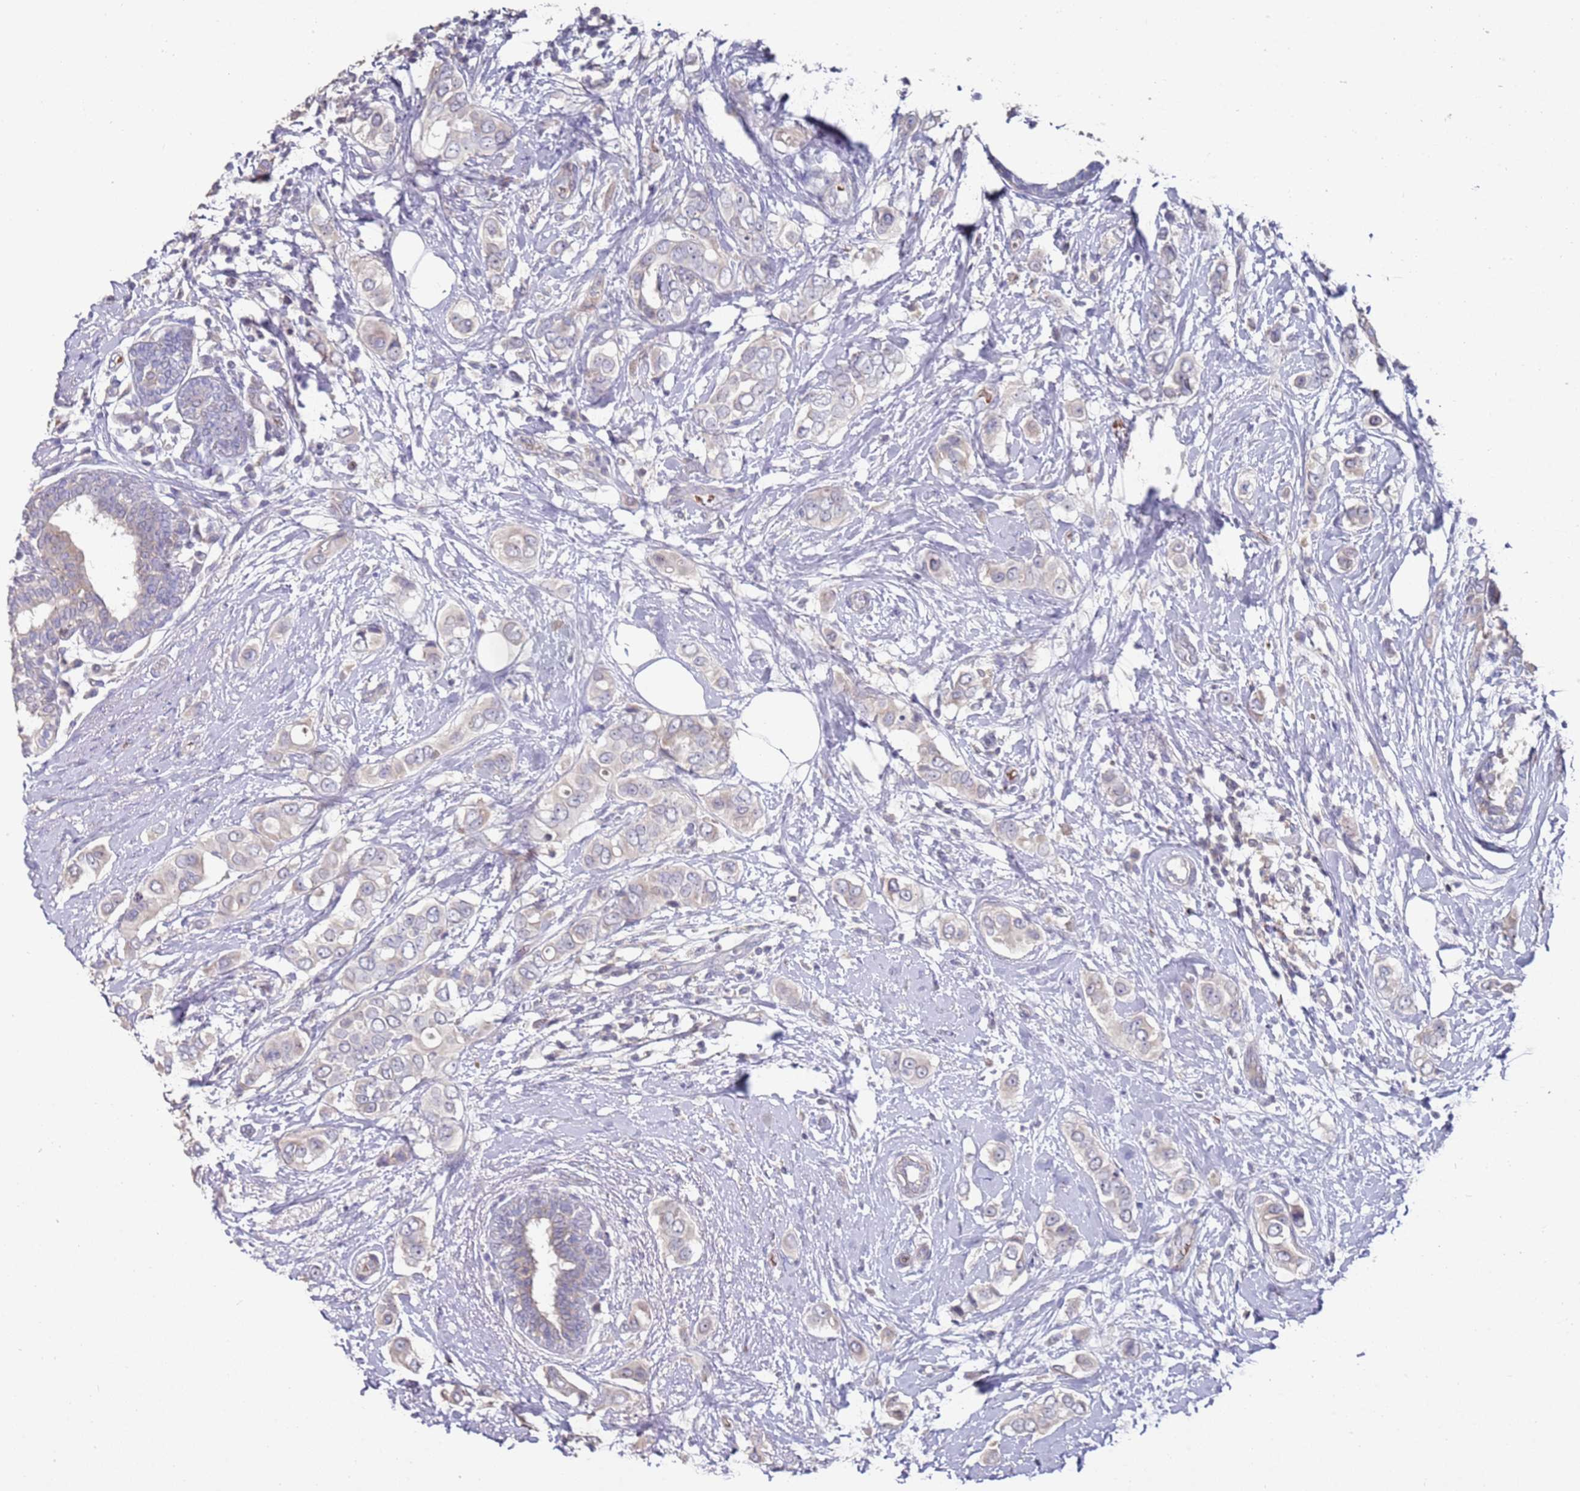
{"staining": {"intensity": "negative", "quantity": "none", "location": "none"}, "tissue": "breast cancer", "cell_type": "Tumor cells", "image_type": "cancer", "snomed": [{"axis": "morphology", "description": "Lobular carcinoma"}, {"axis": "topography", "description": "Breast"}], "caption": "This is an immunohistochemistry photomicrograph of lobular carcinoma (breast). There is no staining in tumor cells.", "gene": "LACC1", "patient": {"sex": "female", "age": 51}}